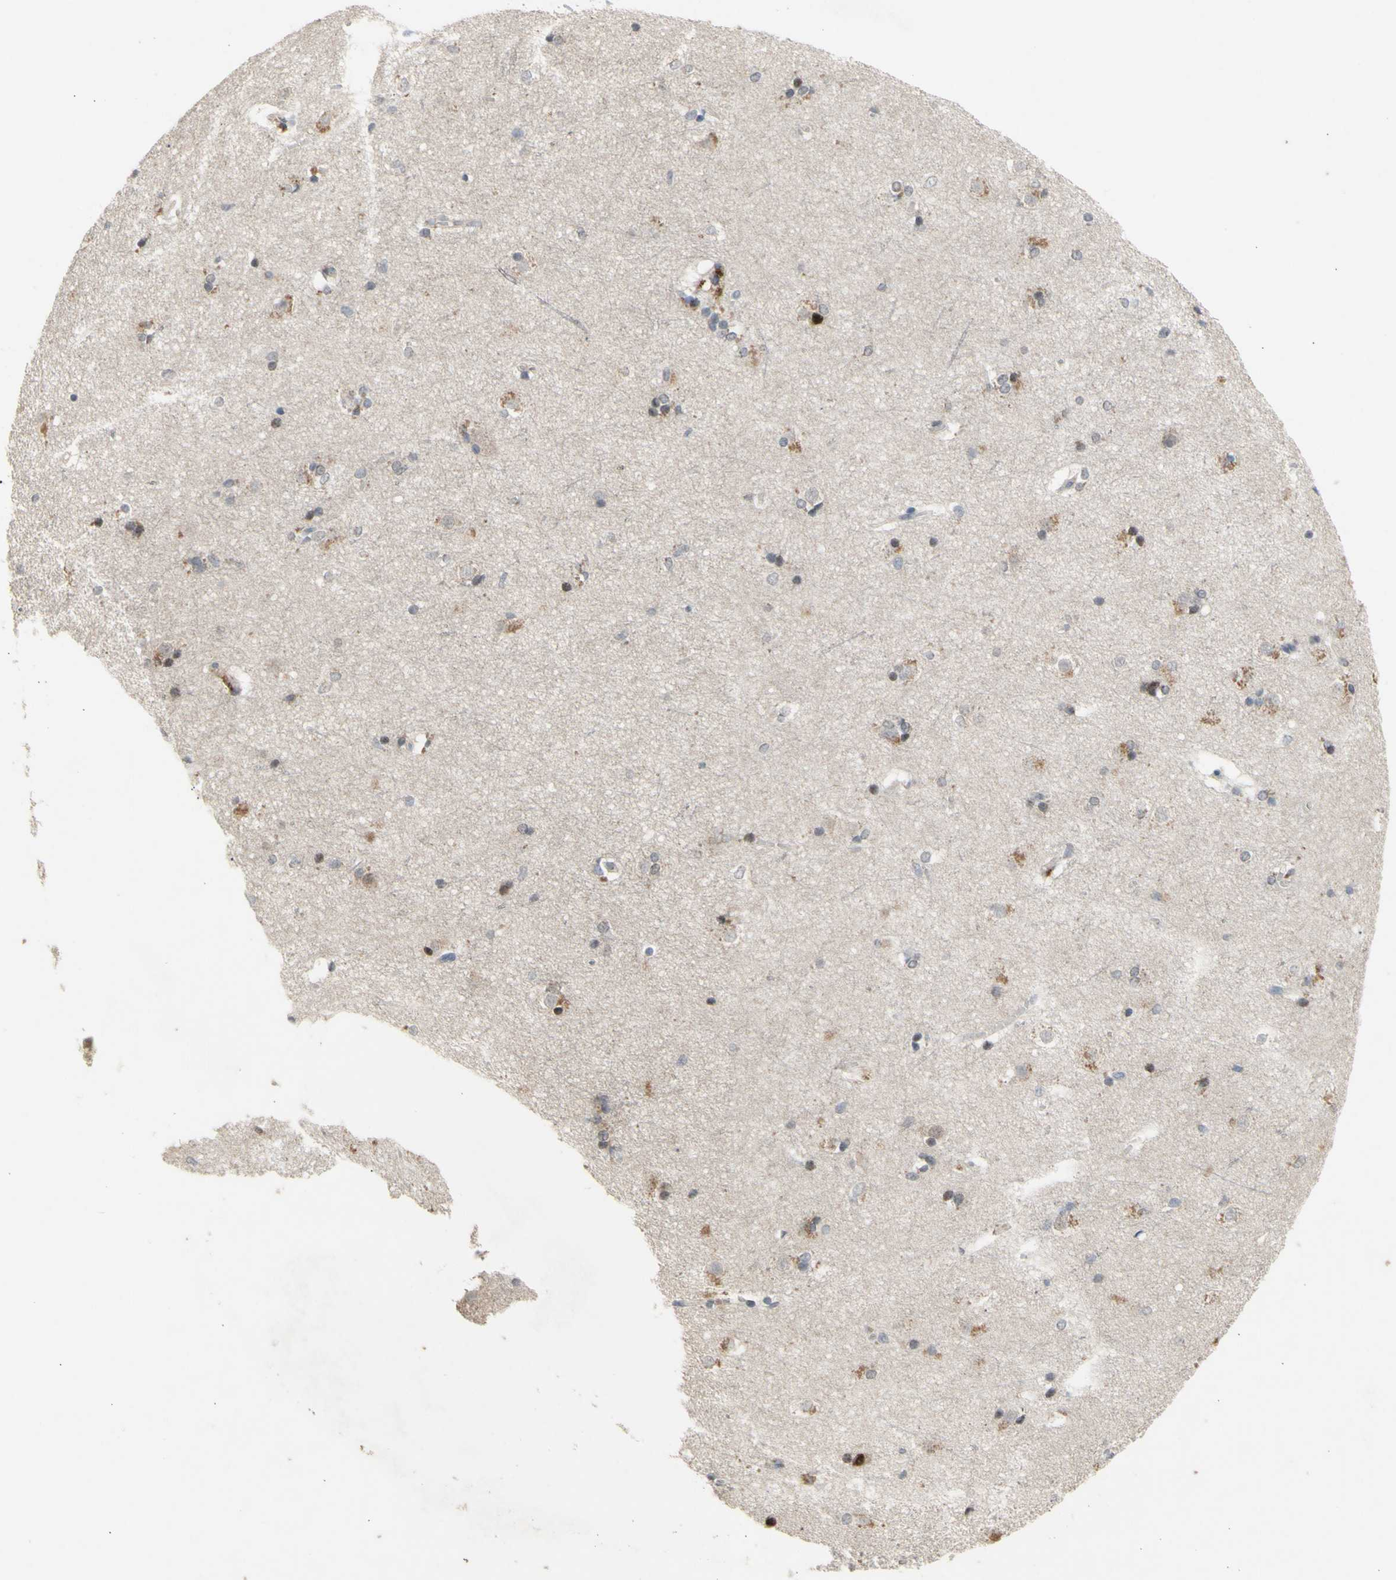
{"staining": {"intensity": "negative", "quantity": "none", "location": "none"}, "tissue": "caudate", "cell_type": "Glial cells", "image_type": "normal", "snomed": [{"axis": "morphology", "description": "Normal tissue, NOS"}, {"axis": "topography", "description": "Lateral ventricle wall"}], "caption": "High magnification brightfield microscopy of normal caudate stained with DAB (3,3'-diaminobenzidine) (brown) and counterstained with hematoxylin (blue): glial cells show no significant staining. (Immunohistochemistry (ihc), brightfield microscopy, high magnification).", "gene": "NLRP1", "patient": {"sex": "female", "age": 19}}